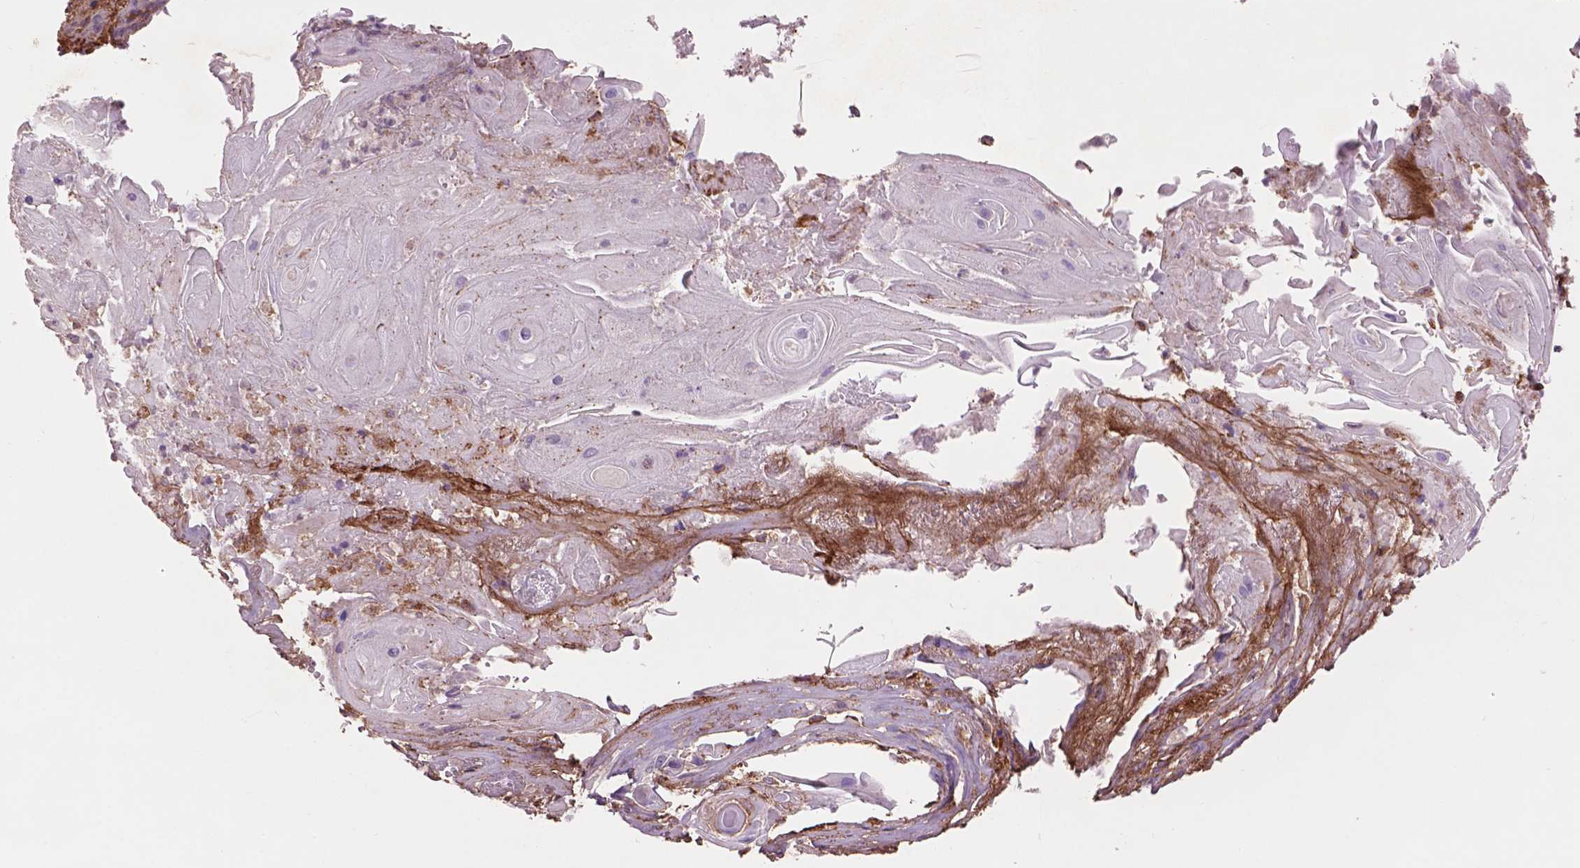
{"staining": {"intensity": "negative", "quantity": "none", "location": "none"}, "tissue": "skin cancer", "cell_type": "Tumor cells", "image_type": "cancer", "snomed": [{"axis": "morphology", "description": "Squamous cell carcinoma, NOS"}, {"axis": "topography", "description": "Skin"}], "caption": "Immunohistochemistry image of neoplastic tissue: skin cancer stained with DAB demonstrates no significant protein positivity in tumor cells. (DAB (3,3'-diaminobenzidine) immunohistochemistry with hematoxylin counter stain).", "gene": "LRRC3C", "patient": {"sex": "male", "age": 62}}